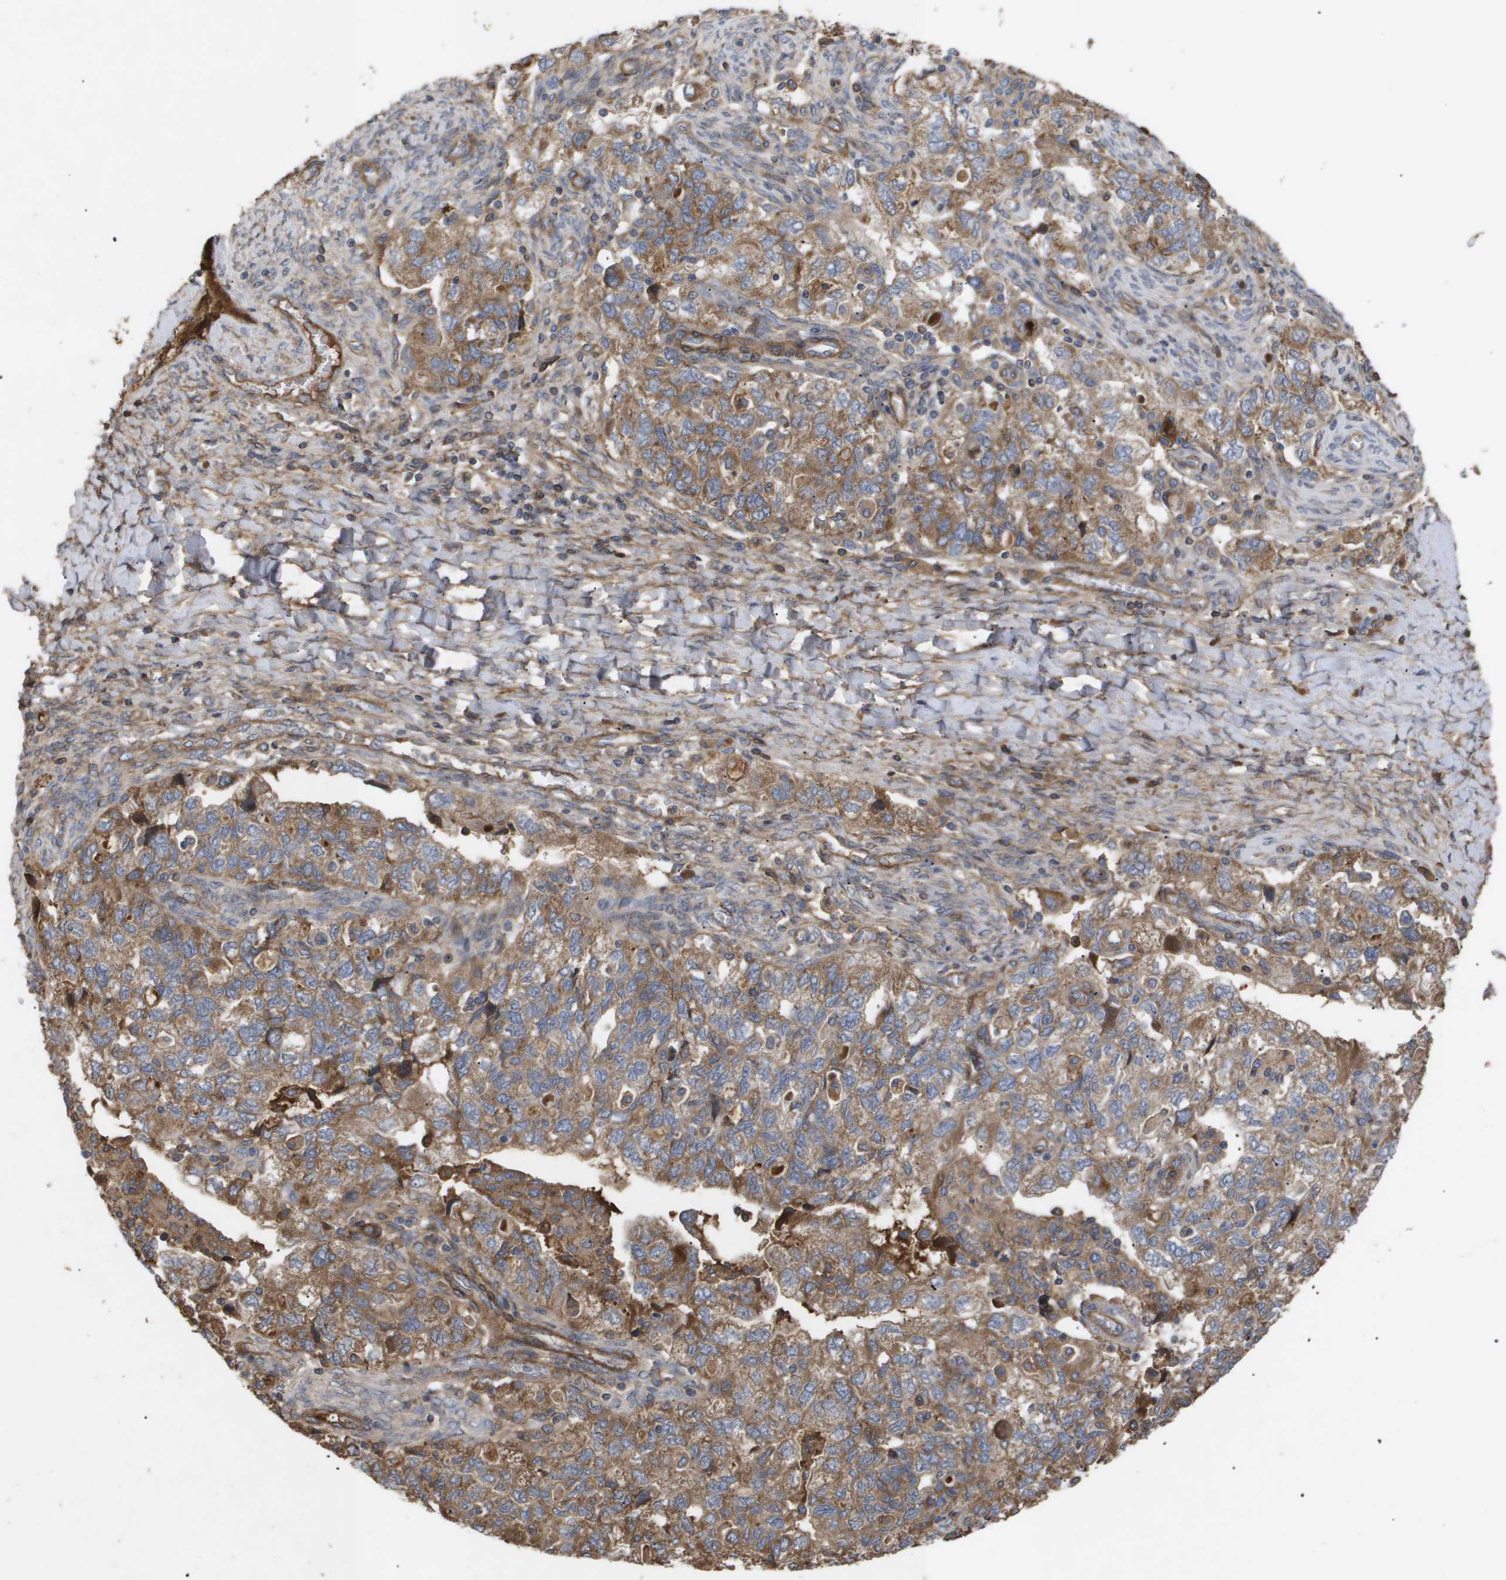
{"staining": {"intensity": "moderate", "quantity": ">75%", "location": "cytoplasmic/membranous"}, "tissue": "ovarian cancer", "cell_type": "Tumor cells", "image_type": "cancer", "snomed": [{"axis": "morphology", "description": "Carcinoma, NOS"}, {"axis": "morphology", "description": "Cystadenocarcinoma, serous, NOS"}, {"axis": "topography", "description": "Ovary"}], "caption": "Protein staining by immunohistochemistry (IHC) shows moderate cytoplasmic/membranous expression in about >75% of tumor cells in ovarian serous cystadenocarcinoma.", "gene": "TNS1", "patient": {"sex": "female", "age": 69}}